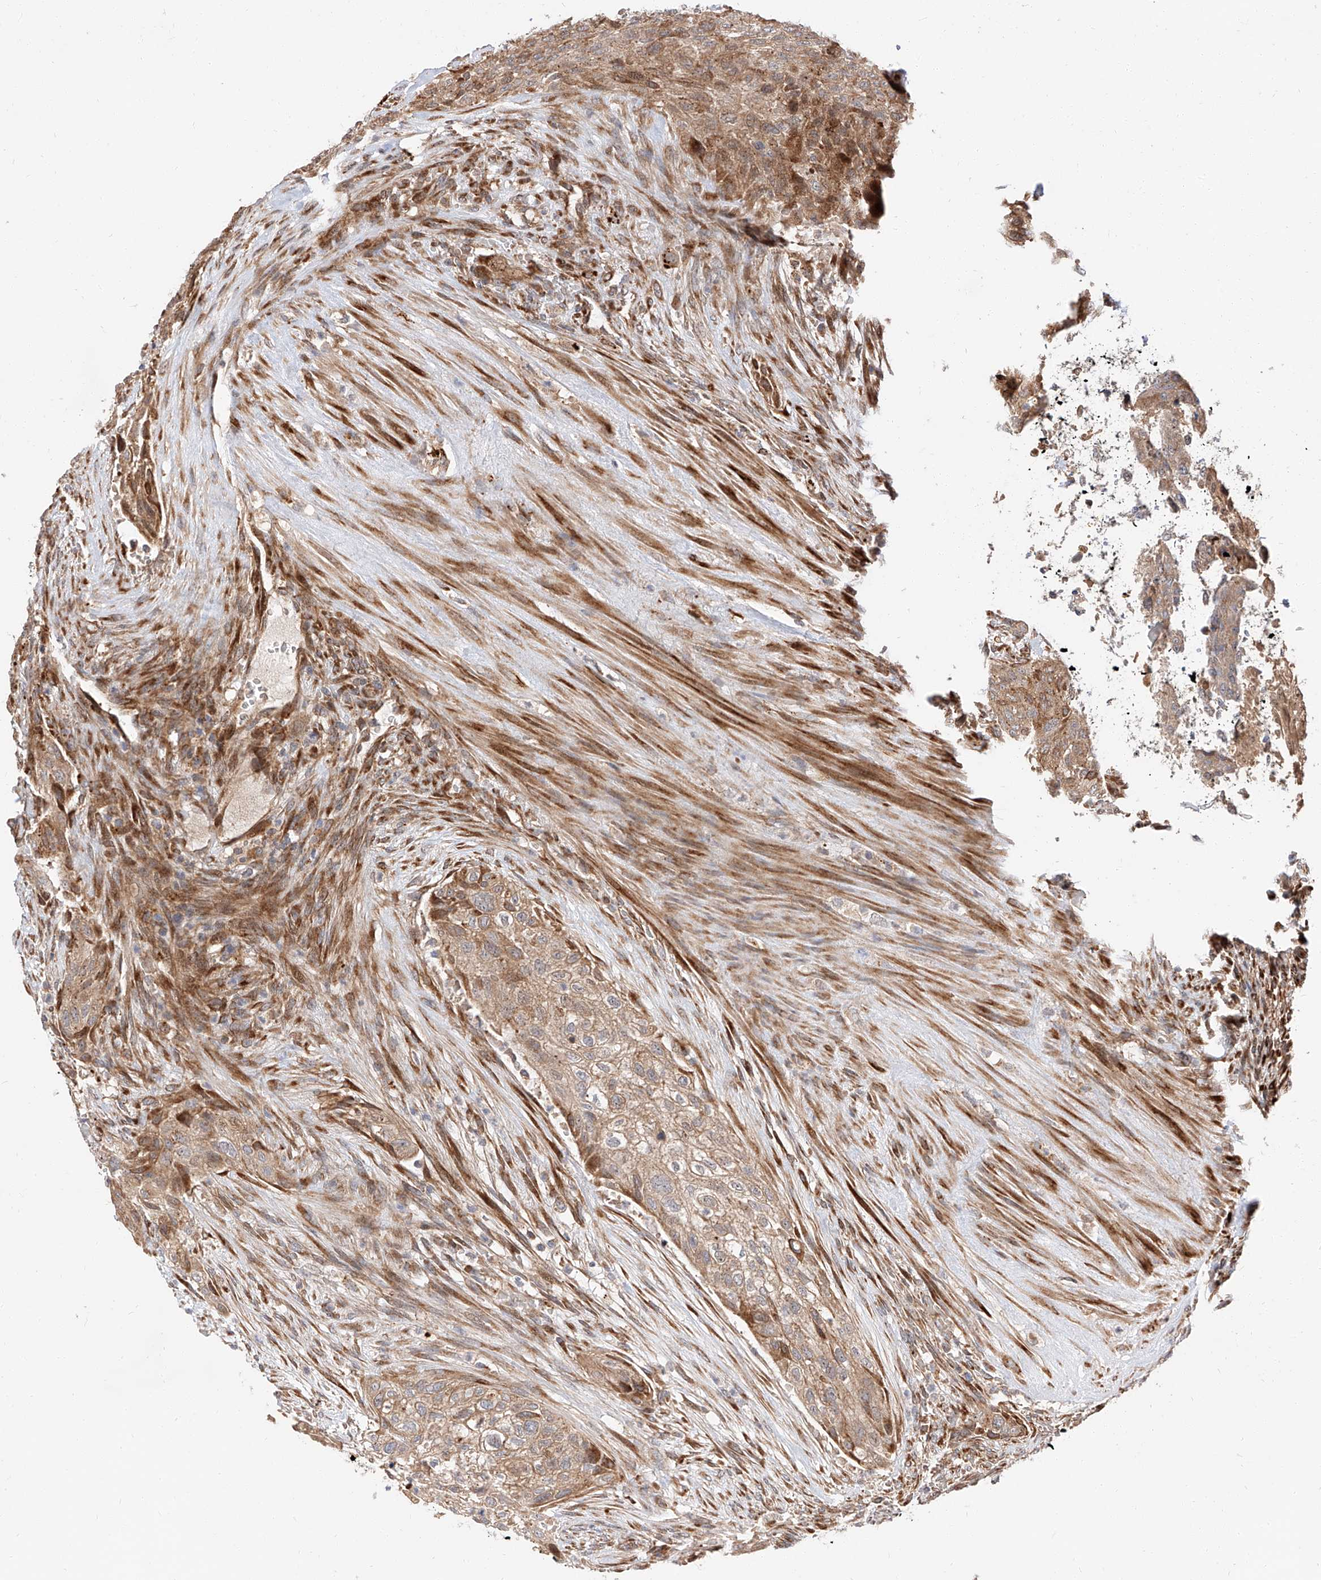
{"staining": {"intensity": "moderate", "quantity": ">75%", "location": "cytoplasmic/membranous"}, "tissue": "urothelial cancer", "cell_type": "Tumor cells", "image_type": "cancer", "snomed": [{"axis": "morphology", "description": "Urothelial carcinoma, High grade"}, {"axis": "topography", "description": "Urinary bladder"}], "caption": "Urothelial cancer stained with DAB immunohistochemistry (IHC) reveals medium levels of moderate cytoplasmic/membranous staining in about >75% of tumor cells. Immunohistochemistry (ihc) stains the protein of interest in brown and the nuclei are stained blue.", "gene": "DIRAS3", "patient": {"sex": "male", "age": 35}}